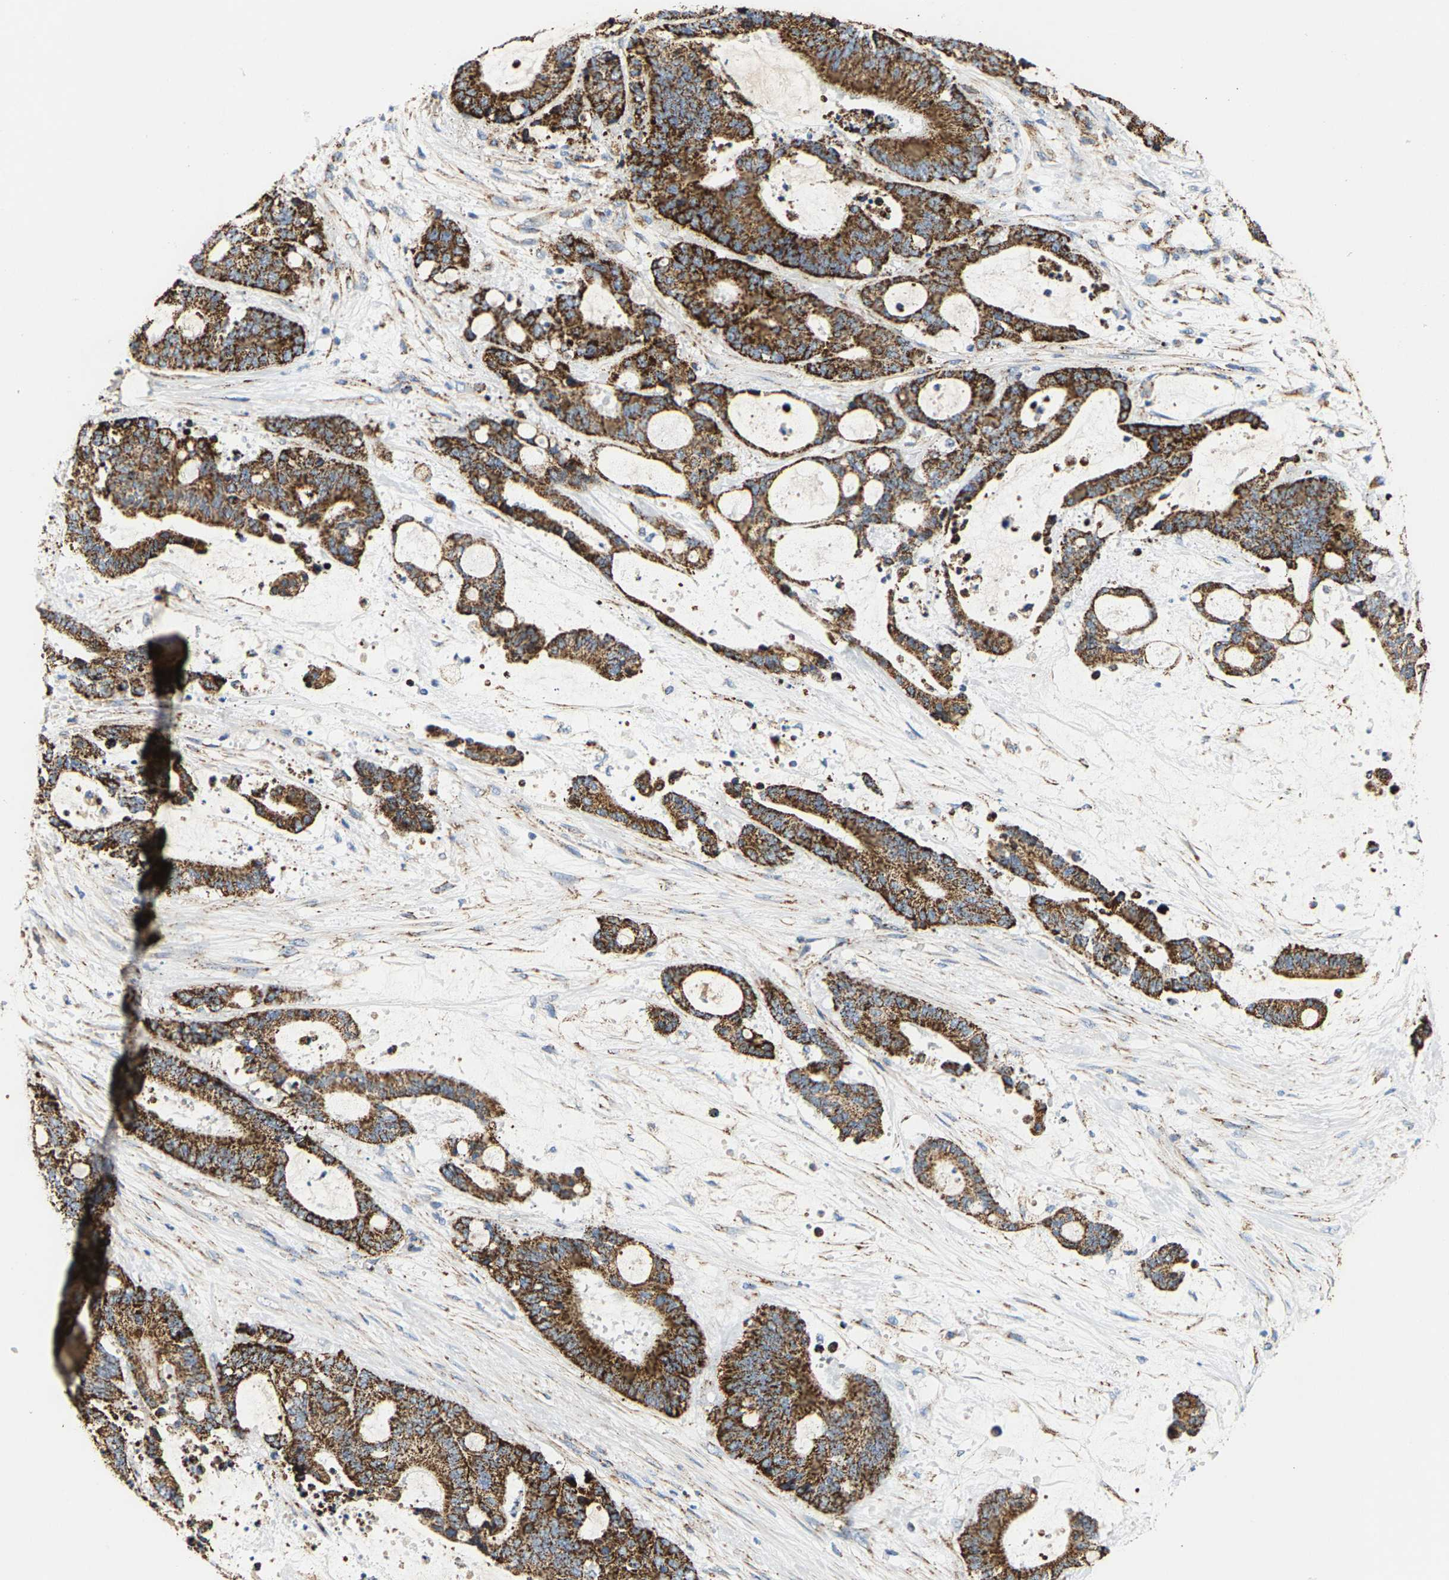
{"staining": {"intensity": "strong", "quantity": ">75%", "location": "cytoplasmic/membranous"}, "tissue": "liver cancer", "cell_type": "Tumor cells", "image_type": "cancer", "snomed": [{"axis": "morphology", "description": "Normal tissue, NOS"}, {"axis": "morphology", "description": "Cholangiocarcinoma"}, {"axis": "topography", "description": "Liver"}, {"axis": "topography", "description": "Peripheral nerve tissue"}], "caption": "Cholangiocarcinoma (liver) stained for a protein demonstrates strong cytoplasmic/membranous positivity in tumor cells.", "gene": "SHMT2", "patient": {"sex": "female", "age": 73}}